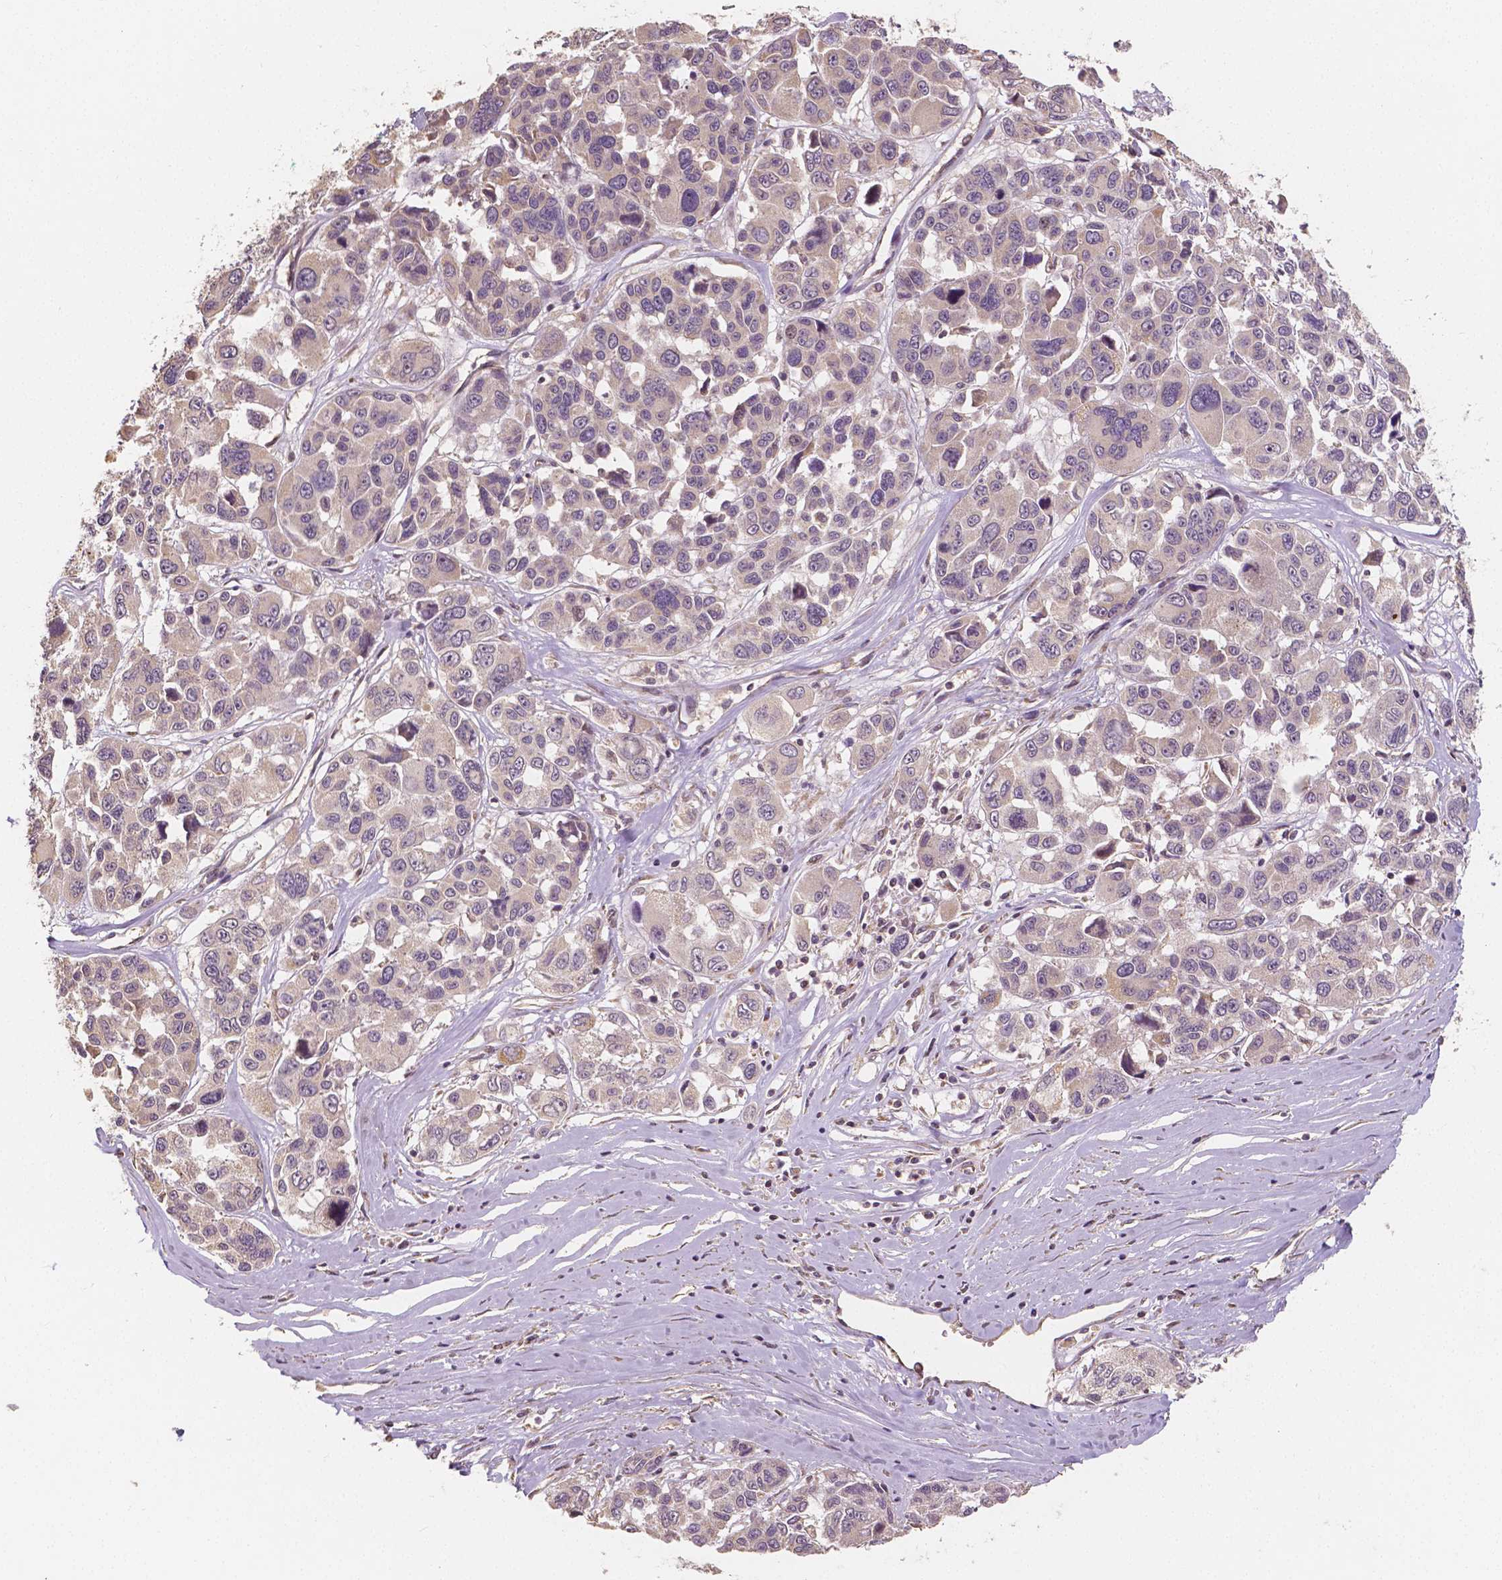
{"staining": {"intensity": "negative", "quantity": "none", "location": "none"}, "tissue": "melanoma", "cell_type": "Tumor cells", "image_type": "cancer", "snomed": [{"axis": "morphology", "description": "Malignant melanoma, NOS"}, {"axis": "topography", "description": "Skin"}], "caption": "High magnification brightfield microscopy of malignant melanoma stained with DAB (3,3'-diaminobenzidine) (brown) and counterstained with hematoxylin (blue): tumor cells show no significant staining.", "gene": "PEX26", "patient": {"sex": "female", "age": 66}}